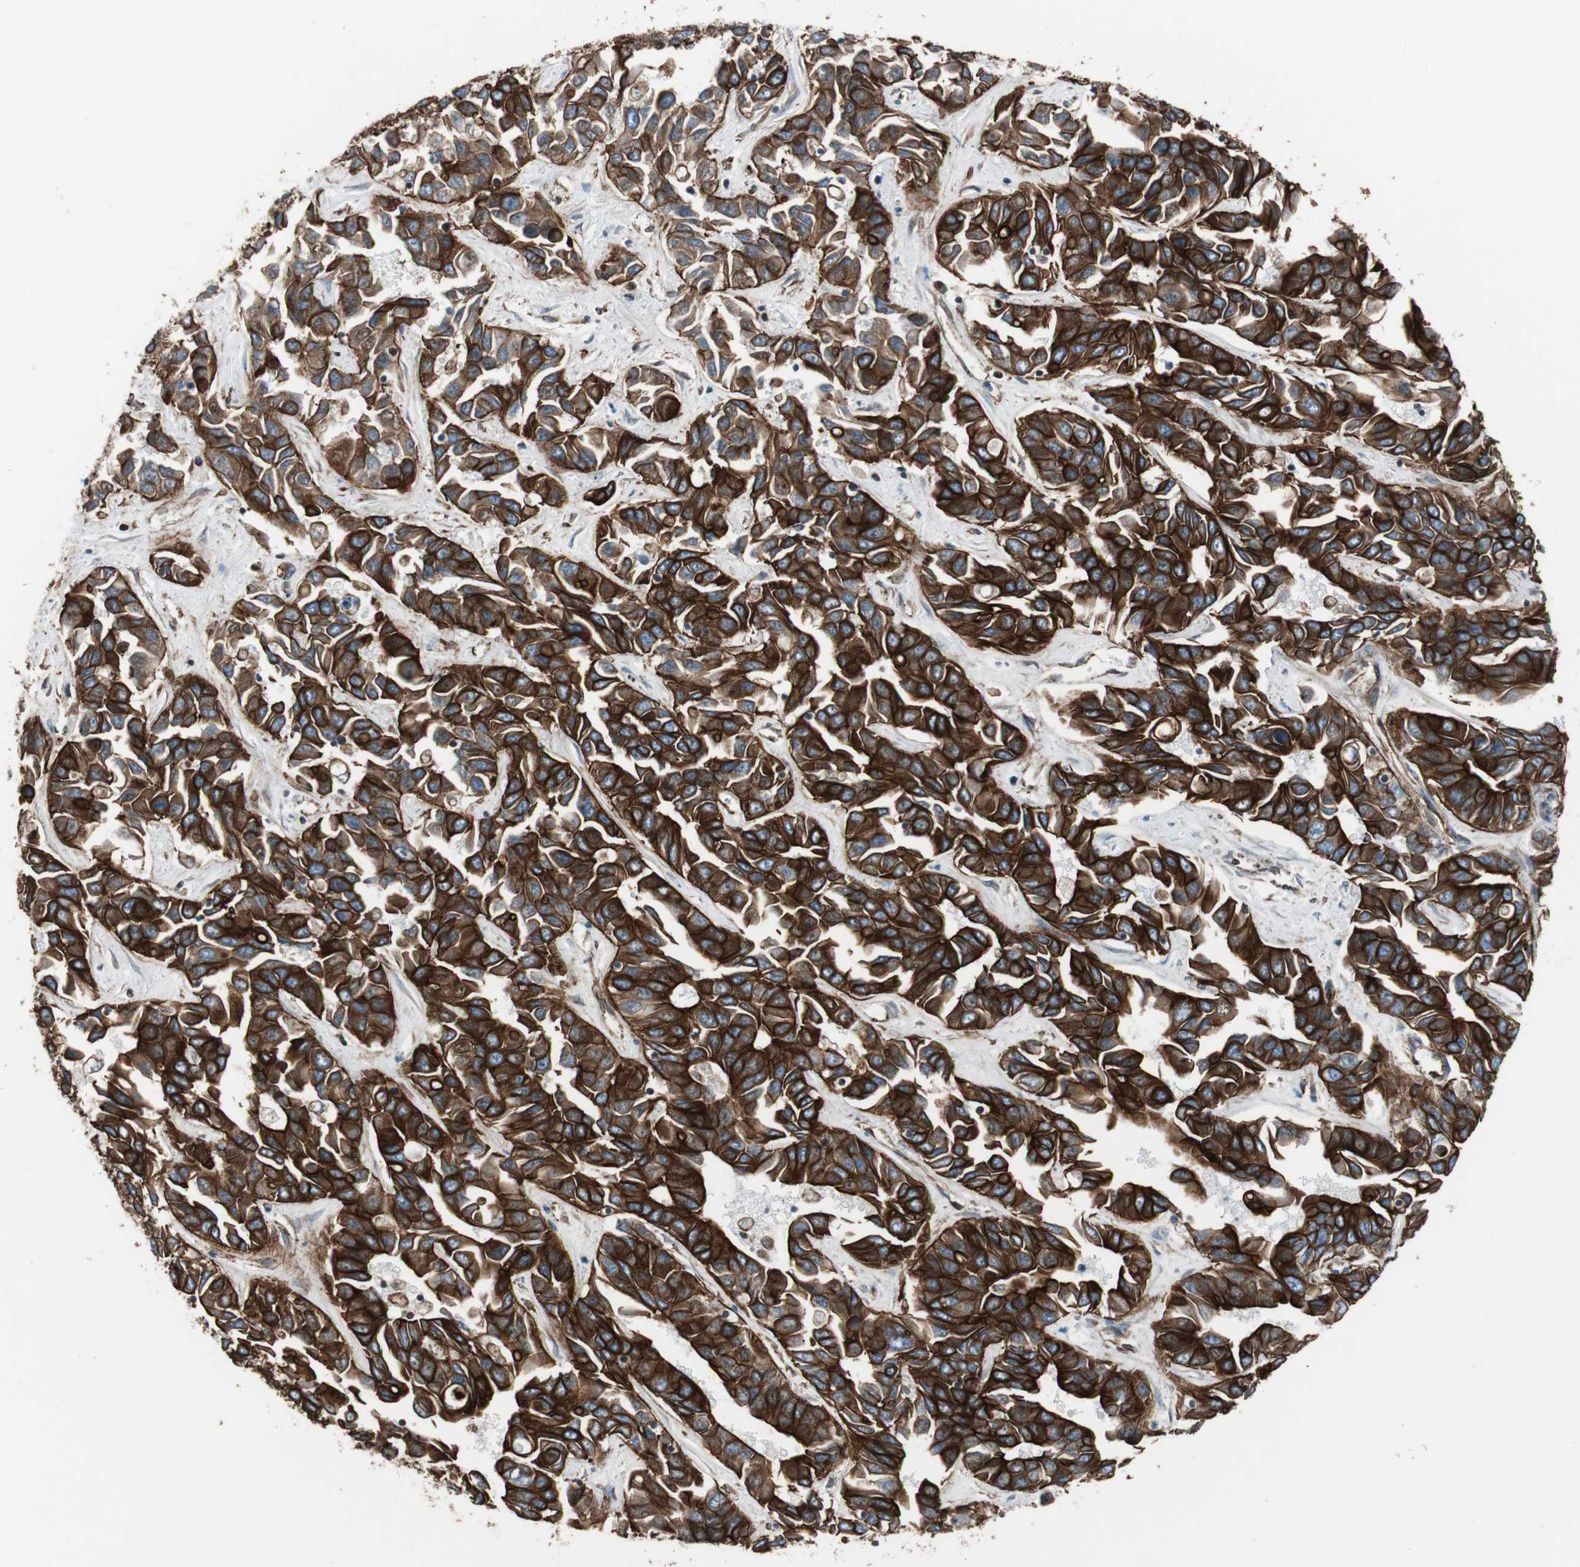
{"staining": {"intensity": "strong", "quantity": ">75%", "location": "cytoplasmic/membranous"}, "tissue": "liver cancer", "cell_type": "Tumor cells", "image_type": "cancer", "snomed": [{"axis": "morphology", "description": "Cholangiocarcinoma"}, {"axis": "topography", "description": "Liver"}], "caption": "A high amount of strong cytoplasmic/membranous staining is seen in about >75% of tumor cells in liver cholangiocarcinoma tissue.", "gene": "TCTA", "patient": {"sex": "female", "age": 52}}